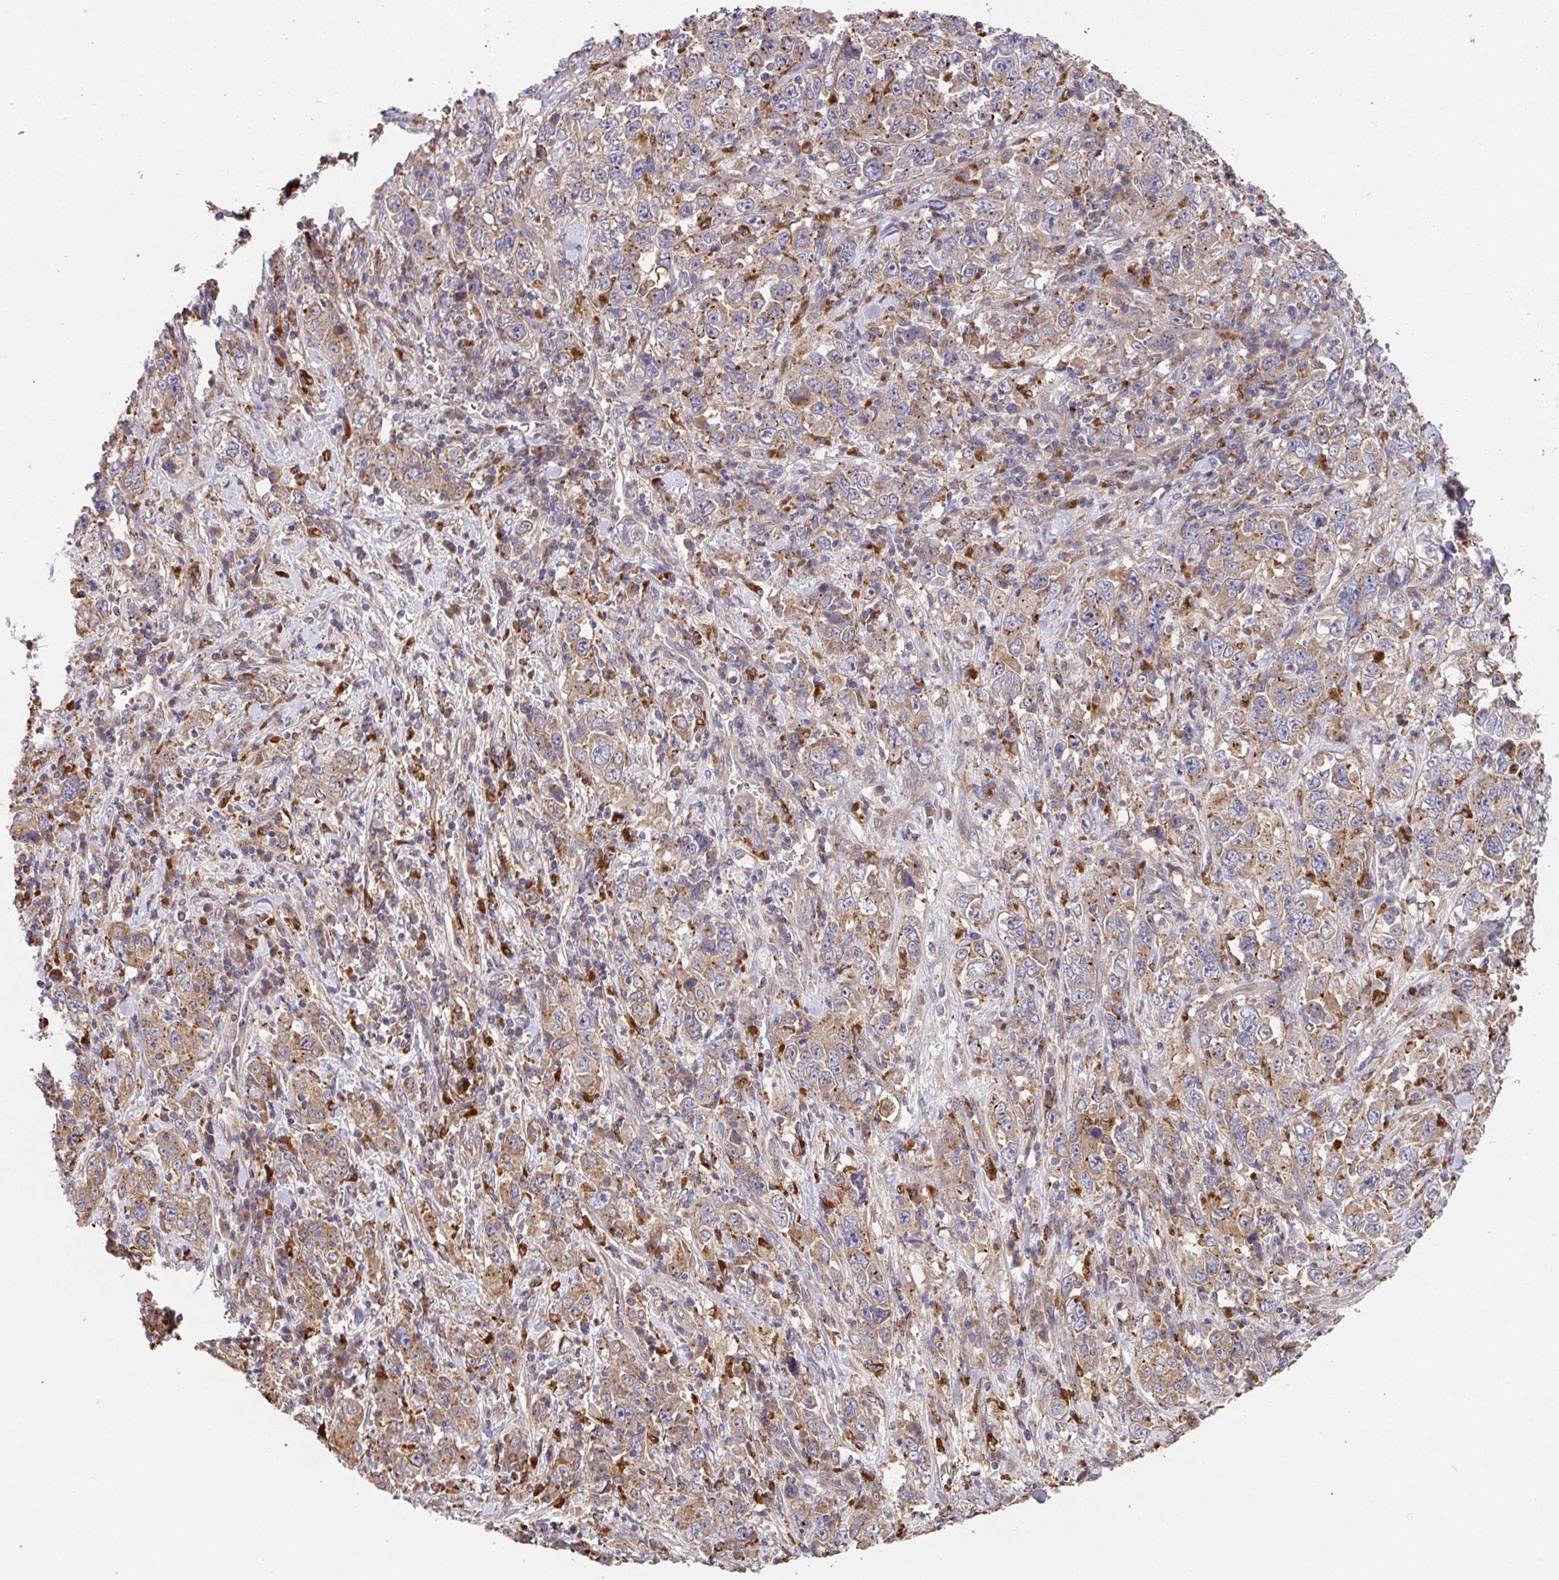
{"staining": {"intensity": "weak", "quantity": ">75%", "location": "cytoplasmic/membranous"}, "tissue": "stomach cancer", "cell_type": "Tumor cells", "image_type": "cancer", "snomed": [{"axis": "morphology", "description": "Normal tissue, NOS"}, {"axis": "morphology", "description": "Adenocarcinoma, NOS"}, {"axis": "topography", "description": "Stomach, upper"}, {"axis": "topography", "description": "Stomach"}], "caption": "IHC photomicrograph of neoplastic tissue: human stomach cancer stained using immunohistochemistry (IHC) displays low levels of weak protein expression localized specifically in the cytoplasmic/membranous of tumor cells, appearing as a cytoplasmic/membranous brown color.", "gene": "TRIM14", "patient": {"sex": "male", "age": 59}}